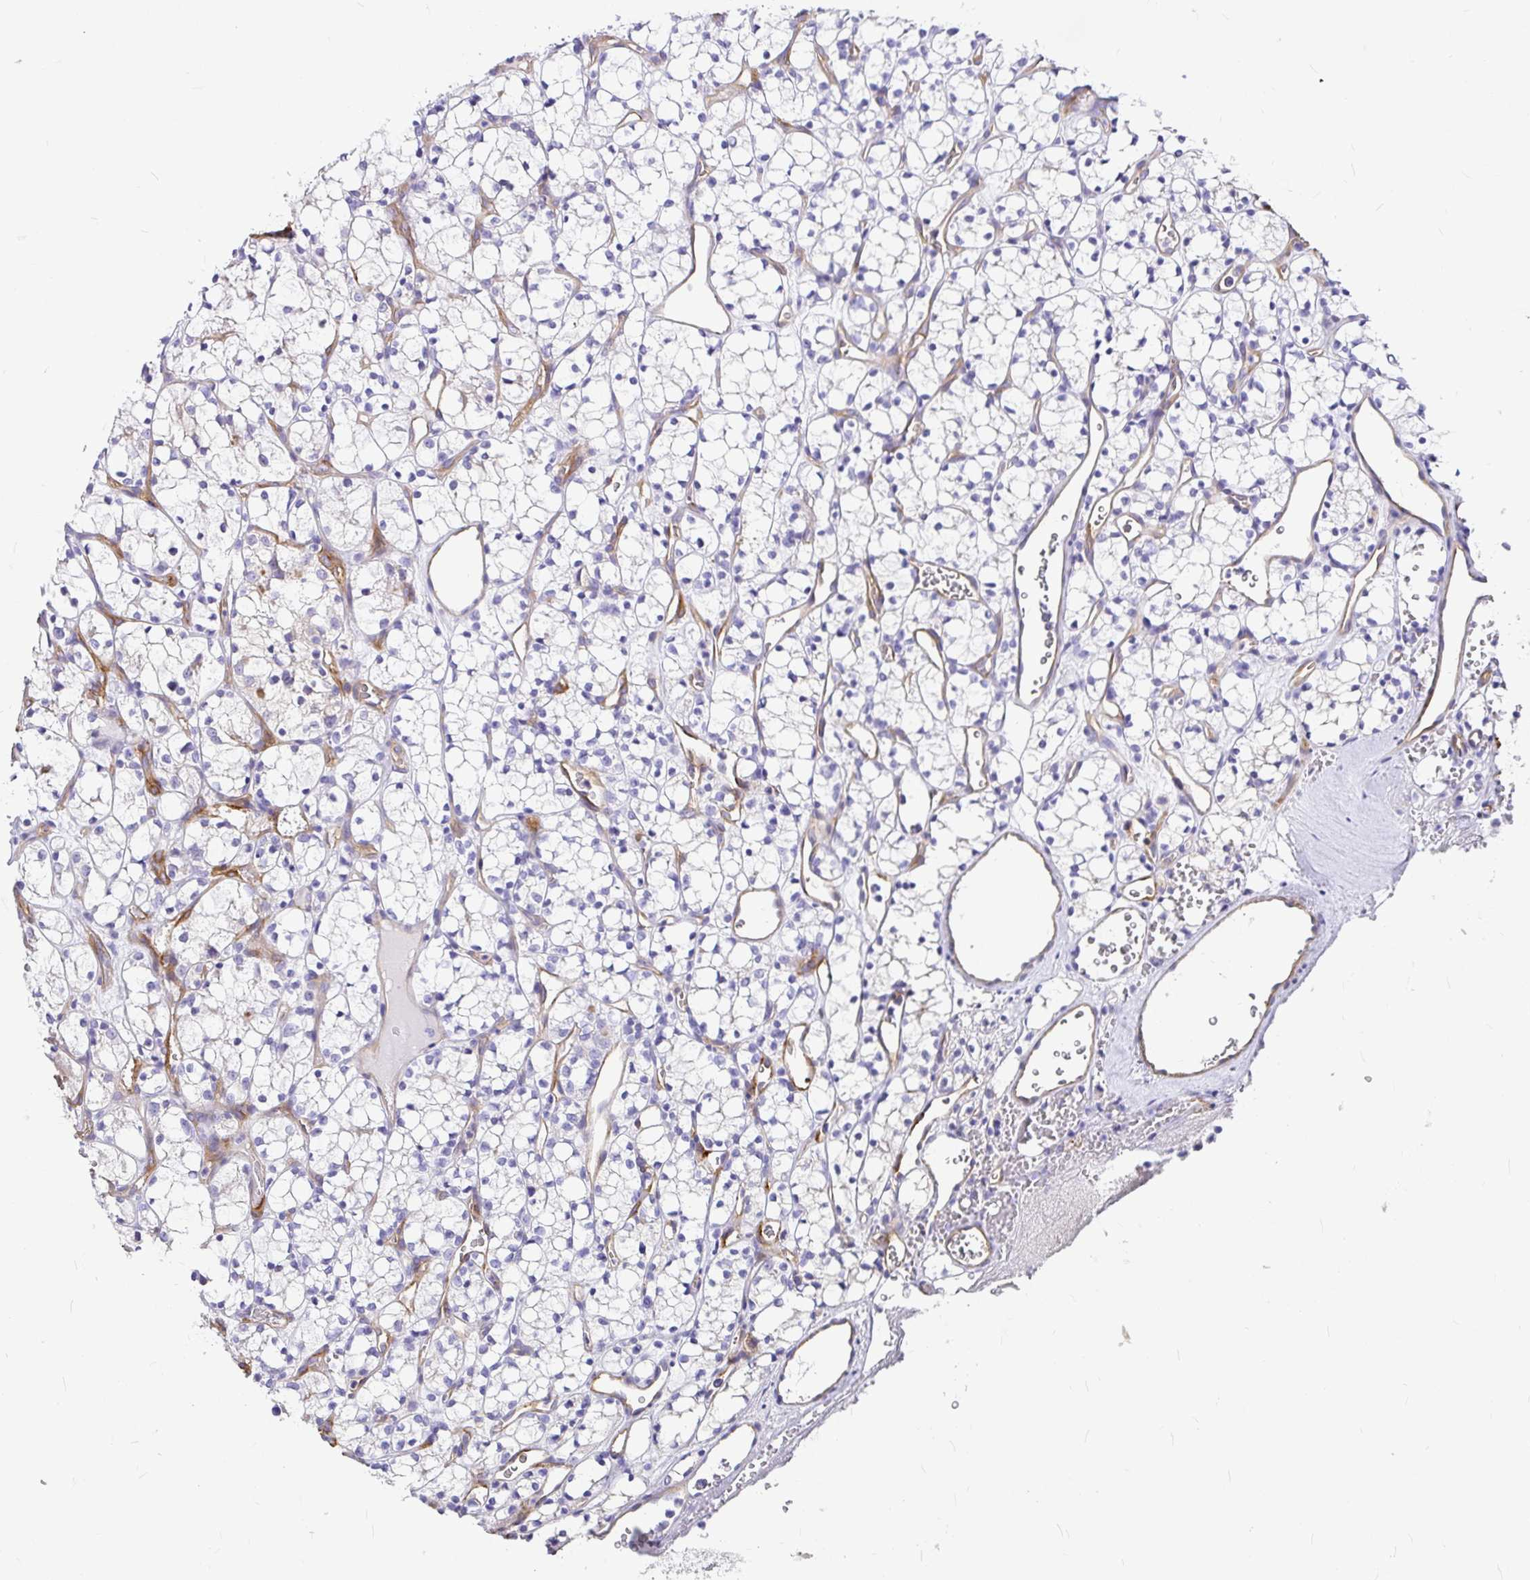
{"staining": {"intensity": "negative", "quantity": "none", "location": "none"}, "tissue": "renal cancer", "cell_type": "Tumor cells", "image_type": "cancer", "snomed": [{"axis": "morphology", "description": "Adenocarcinoma, NOS"}, {"axis": "topography", "description": "Kidney"}], "caption": "Tumor cells show no significant positivity in adenocarcinoma (renal). (IHC, brightfield microscopy, high magnification).", "gene": "MYO1B", "patient": {"sex": "female", "age": 69}}